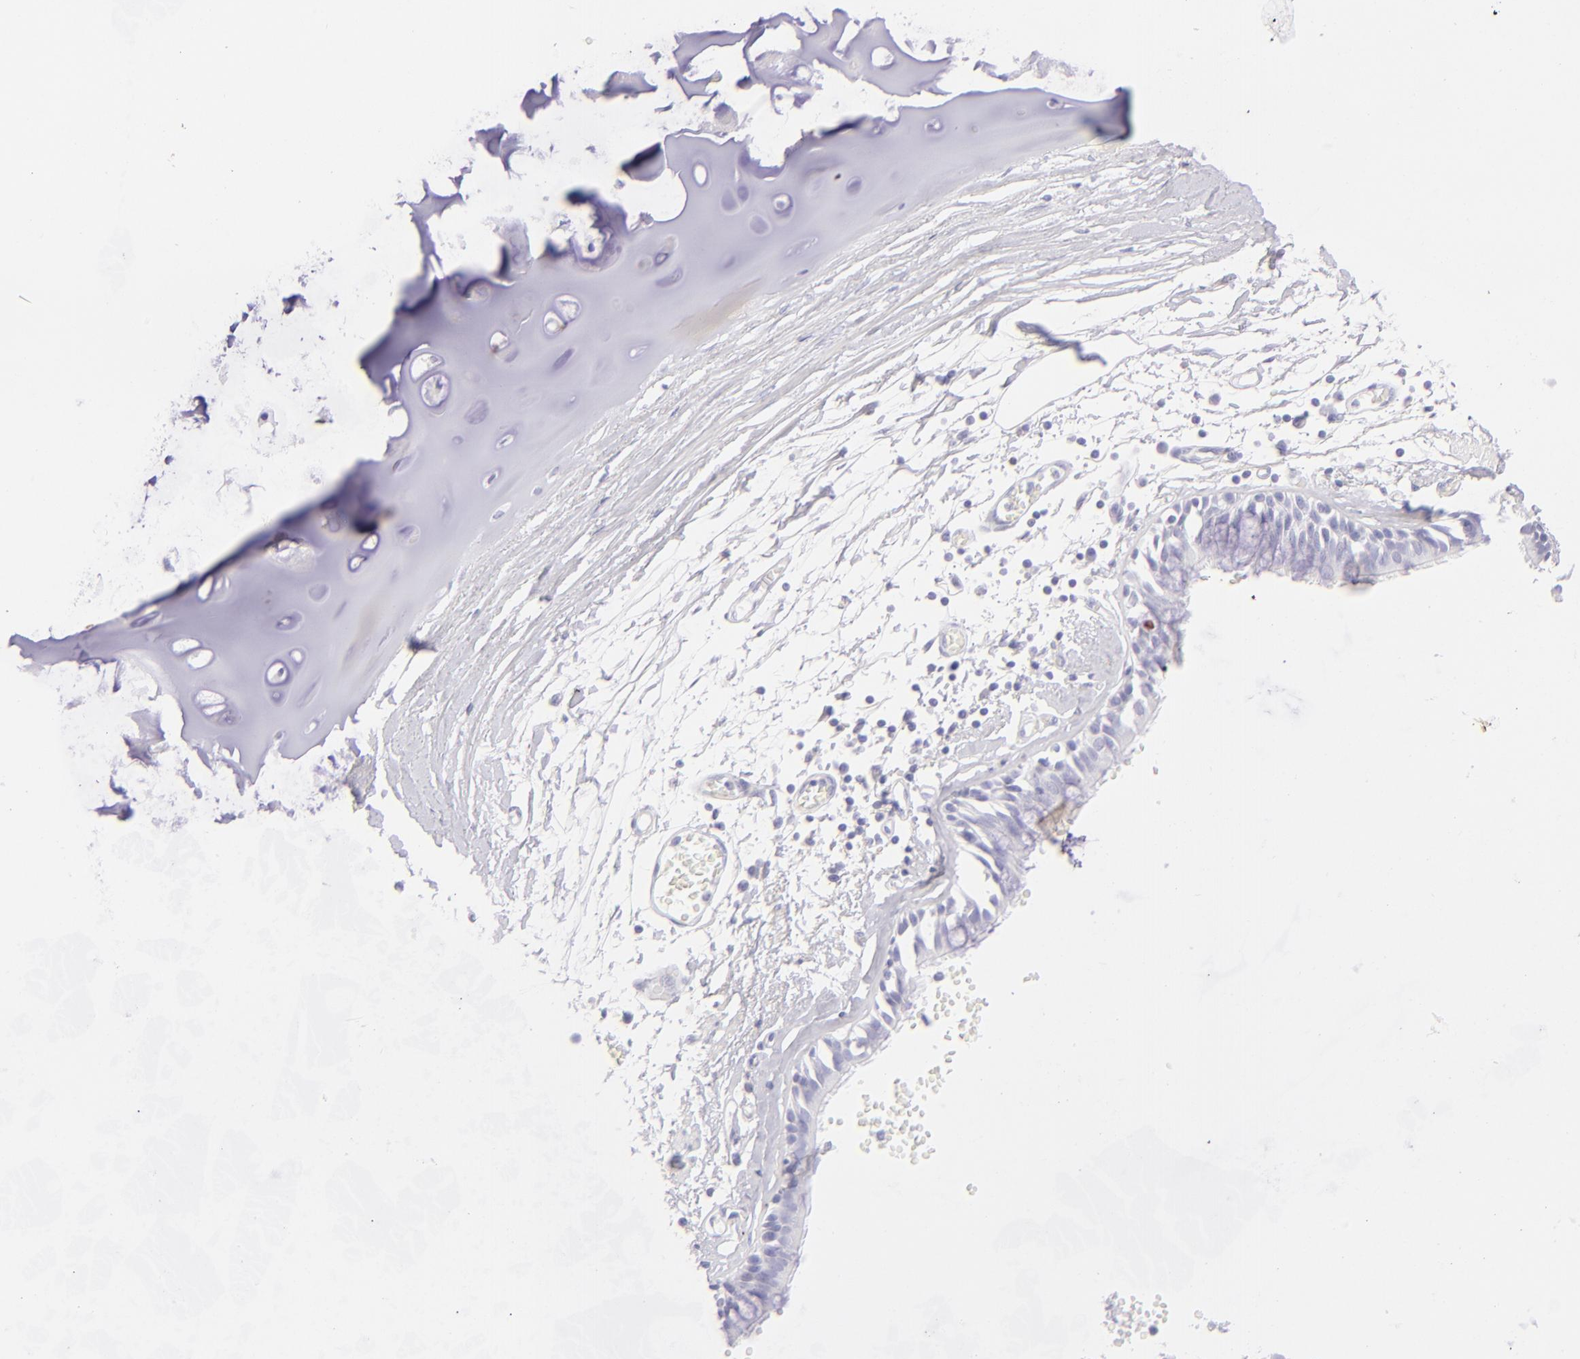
{"staining": {"intensity": "negative", "quantity": "none", "location": "none"}, "tissue": "adipose tissue", "cell_type": "Adipocytes", "image_type": "normal", "snomed": [{"axis": "morphology", "description": "Normal tissue, NOS"}, {"axis": "topography", "description": "Bronchus"}, {"axis": "topography", "description": "Lung"}], "caption": "This is an IHC micrograph of normal adipose tissue. There is no expression in adipocytes.", "gene": "CD72", "patient": {"sex": "female", "age": 56}}